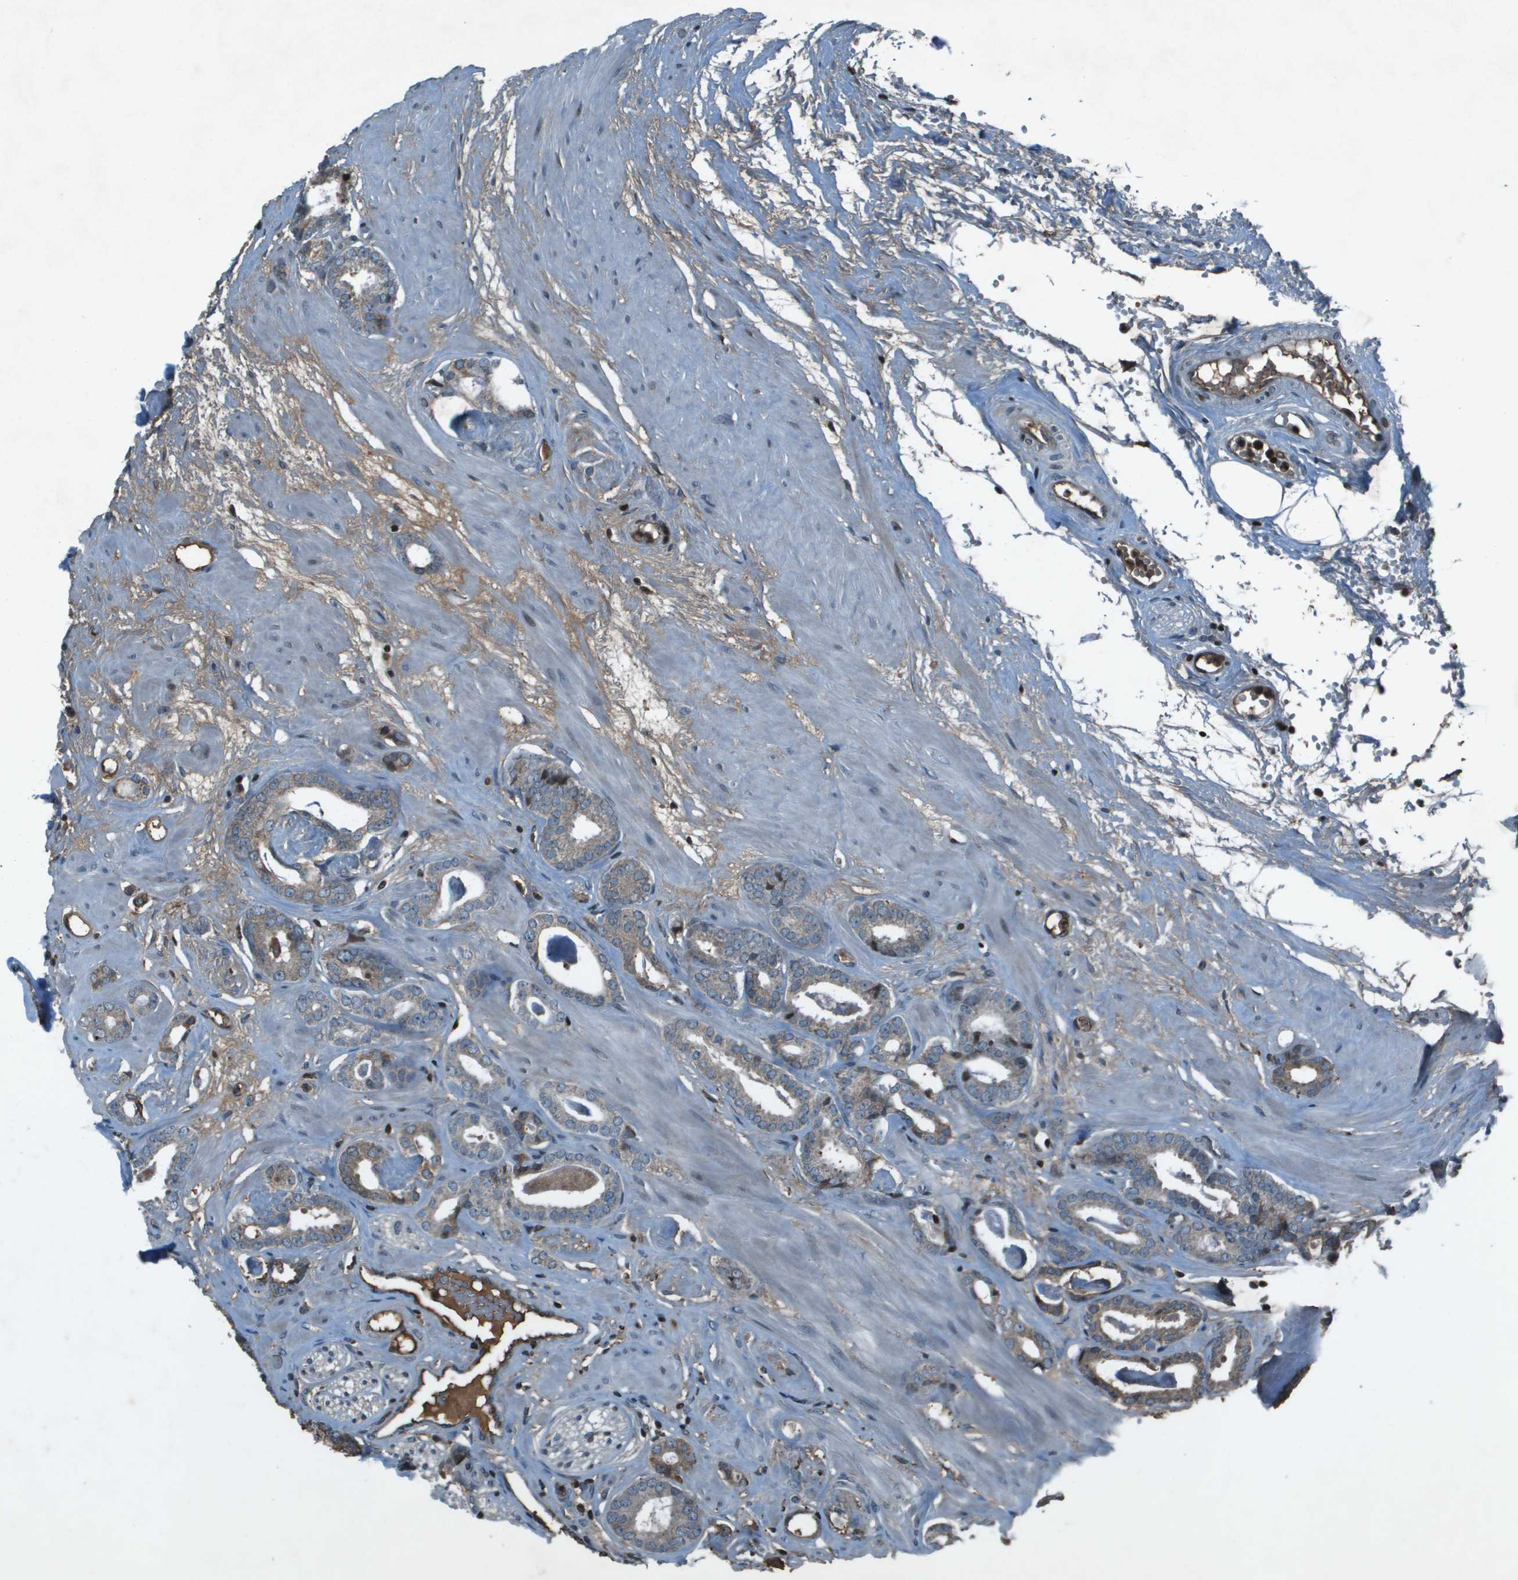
{"staining": {"intensity": "weak", "quantity": "<25%", "location": "cytoplasmic/membranous"}, "tissue": "prostate cancer", "cell_type": "Tumor cells", "image_type": "cancer", "snomed": [{"axis": "morphology", "description": "Adenocarcinoma, Low grade"}, {"axis": "topography", "description": "Prostate"}], "caption": "IHC of prostate low-grade adenocarcinoma reveals no staining in tumor cells.", "gene": "CXCL12", "patient": {"sex": "male", "age": 53}}